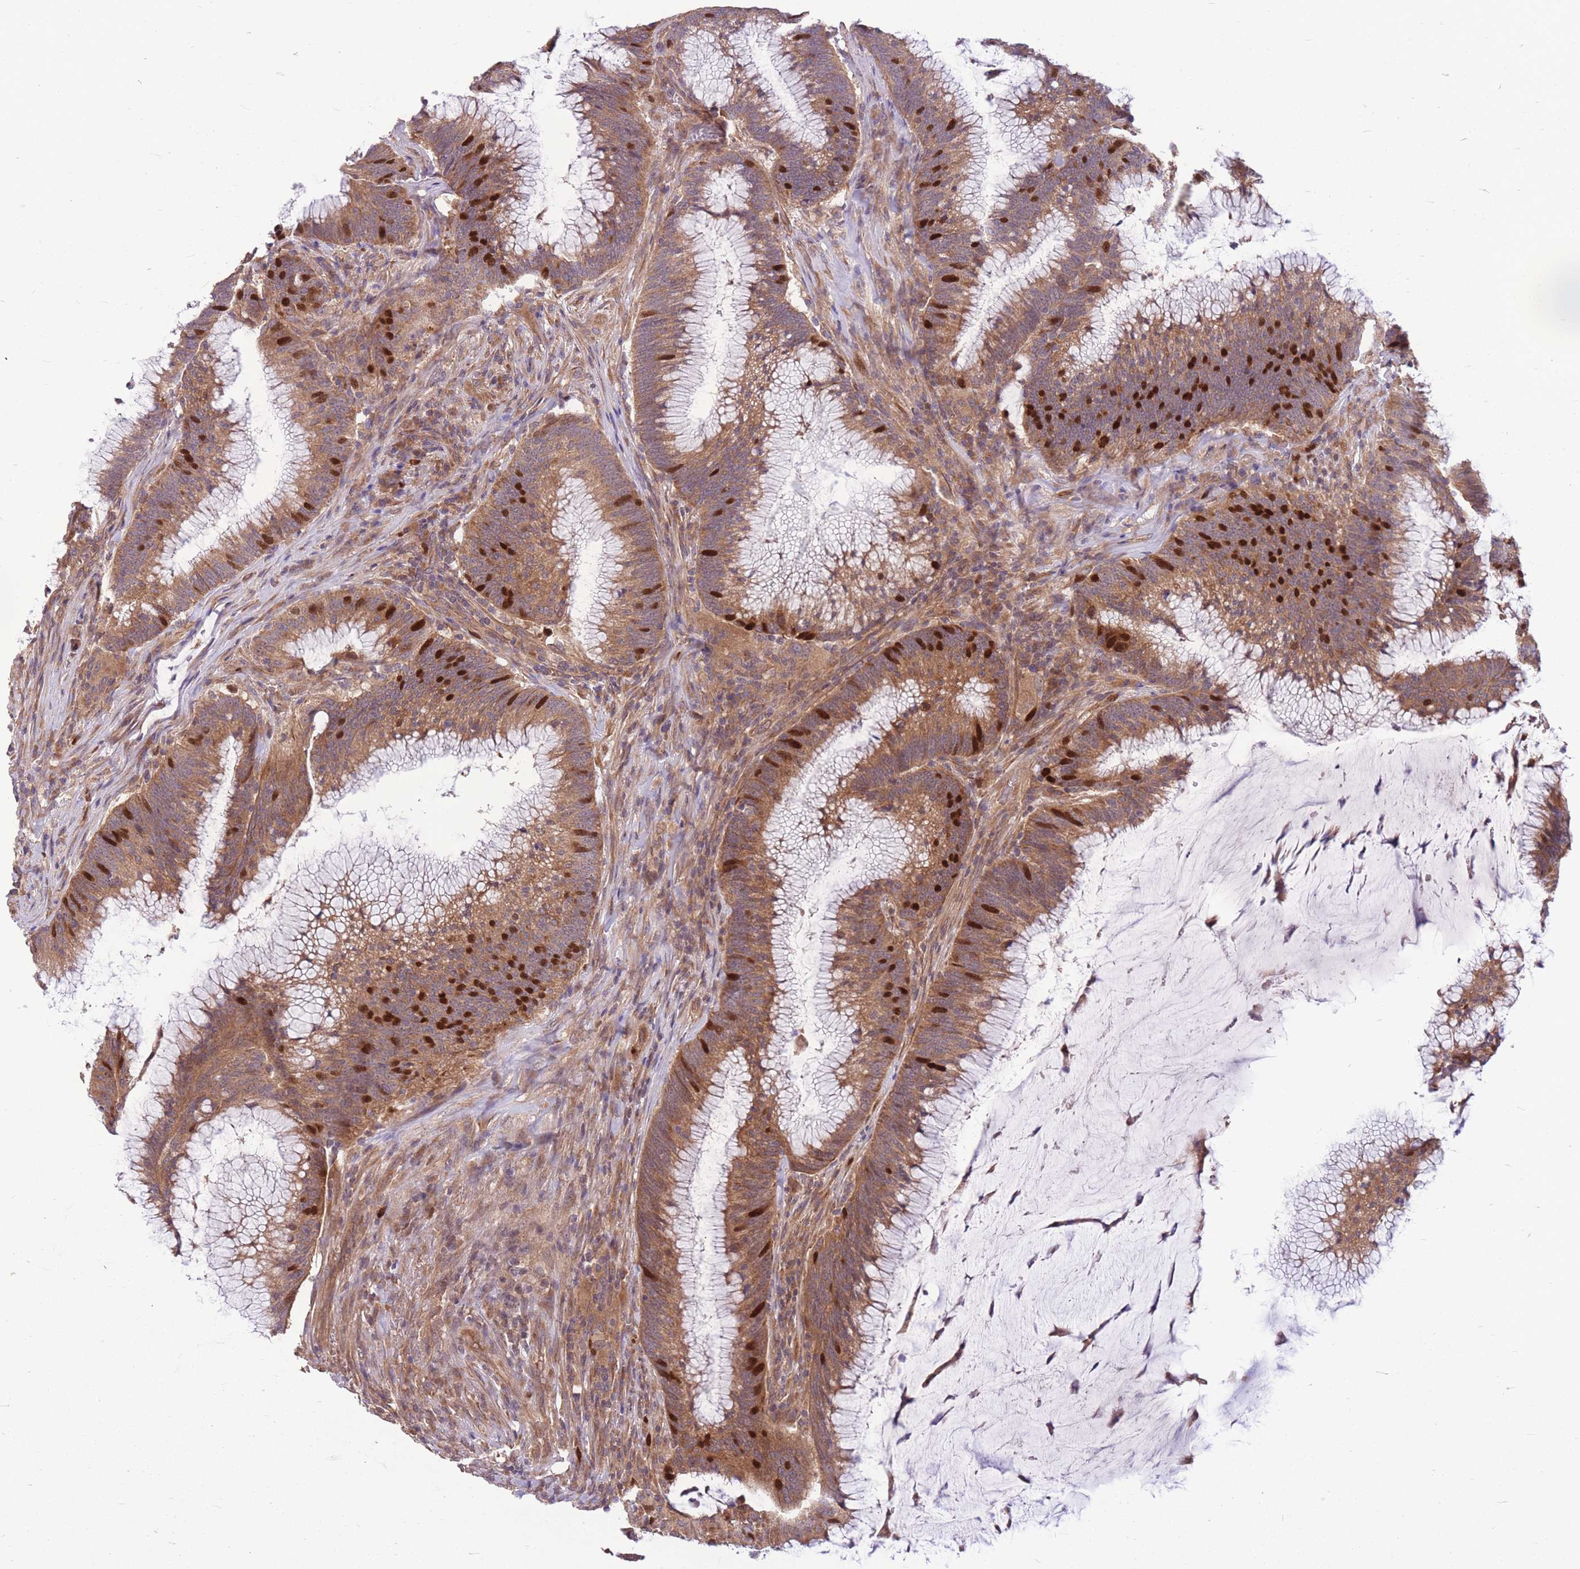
{"staining": {"intensity": "moderate", "quantity": ">75%", "location": "cytoplasmic/membranous,nuclear"}, "tissue": "colorectal cancer", "cell_type": "Tumor cells", "image_type": "cancer", "snomed": [{"axis": "morphology", "description": "Adenocarcinoma, NOS"}, {"axis": "topography", "description": "Rectum"}], "caption": "About >75% of tumor cells in human colorectal cancer show moderate cytoplasmic/membranous and nuclear protein expression as visualized by brown immunohistochemical staining.", "gene": "GMNN", "patient": {"sex": "female", "age": 77}}